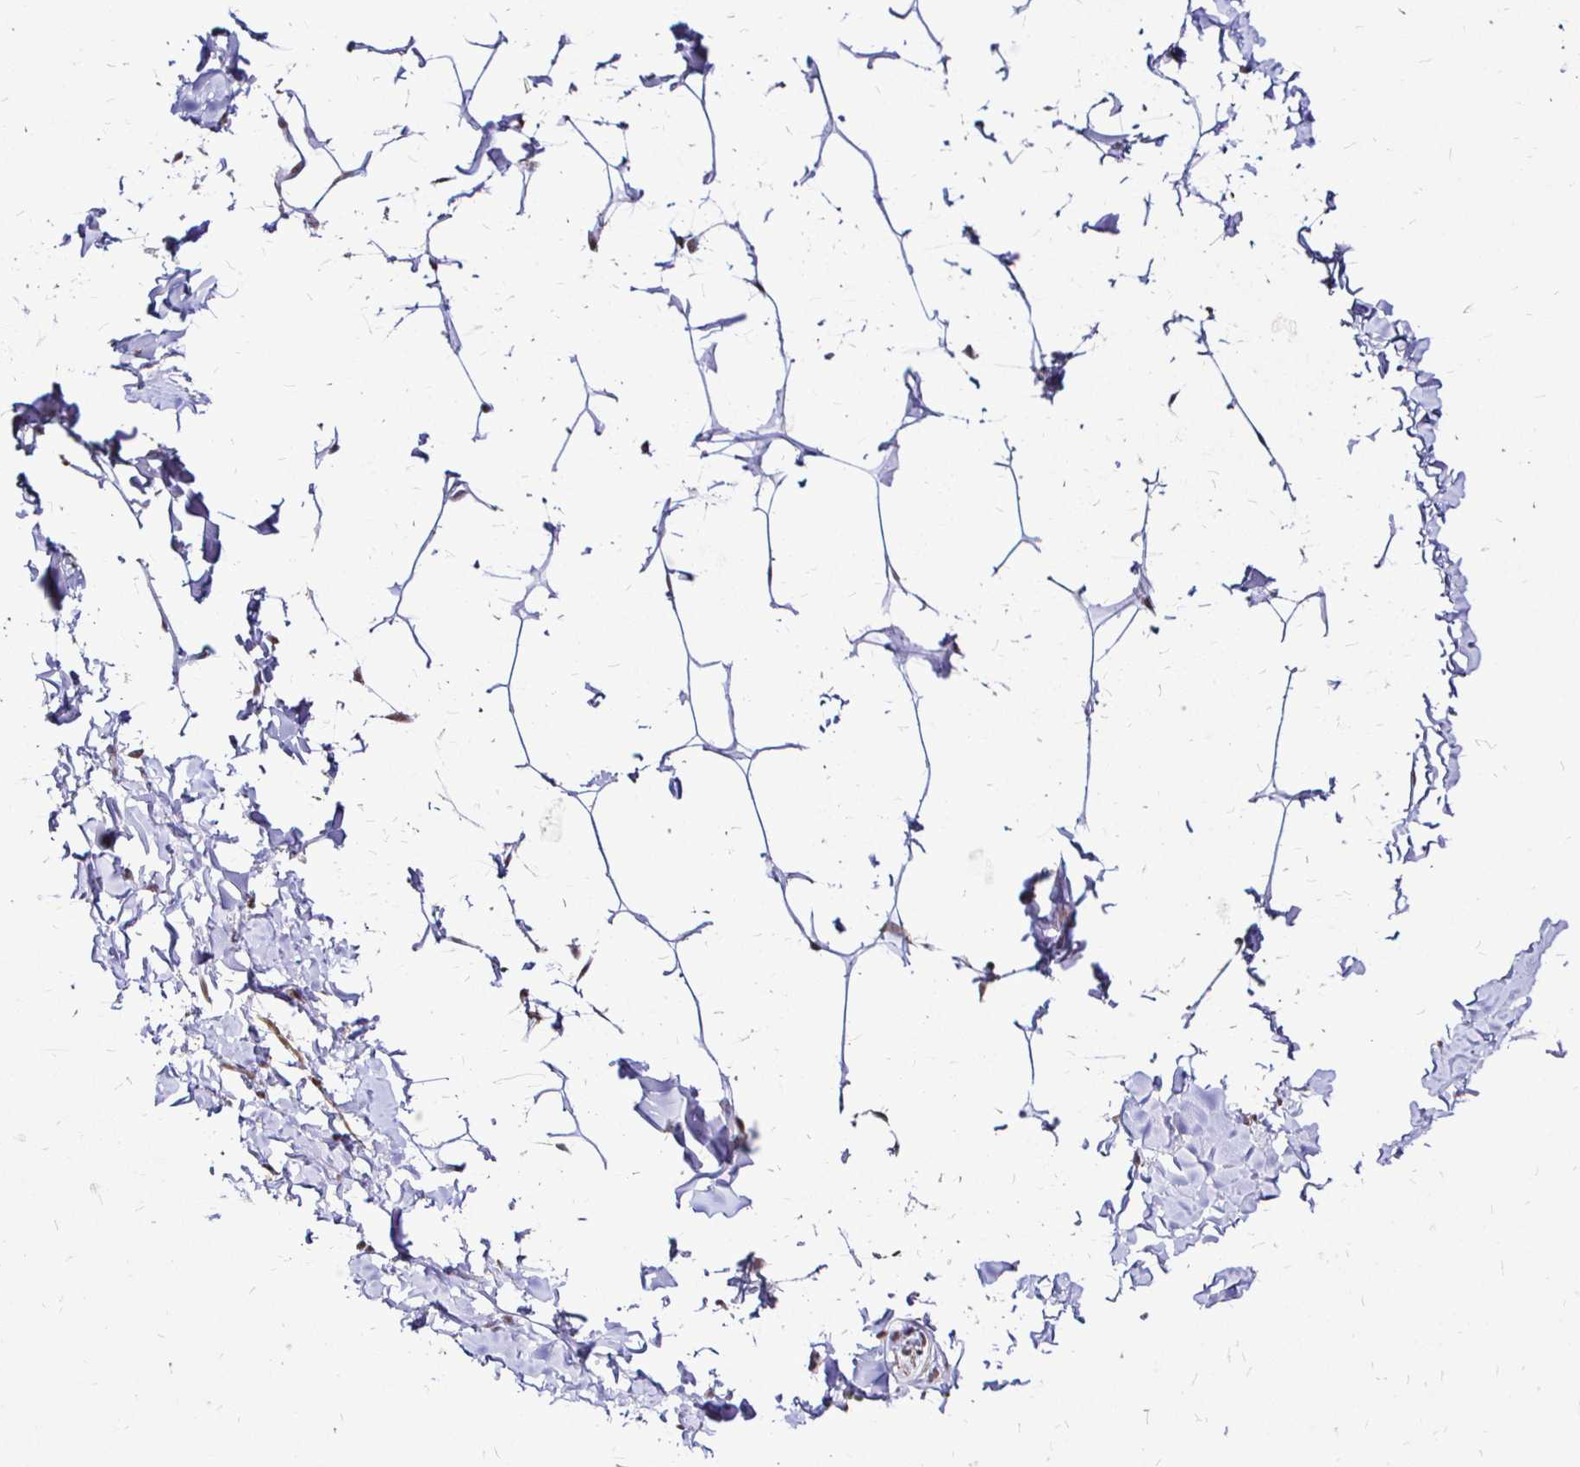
{"staining": {"intensity": "moderate", "quantity": "25%-75%", "location": "nuclear"}, "tissue": "adipose tissue", "cell_type": "Adipocytes", "image_type": "normal", "snomed": [{"axis": "morphology", "description": "Normal tissue, NOS"}, {"axis": "topography", "description": "Soft tissue"}, {"axis": "topography", "description": "Adipose tissue"}, {"axis": "topography", "description": "Vascular tissue"}, {"axis": "topography", "description": "Peripheral nerve tissue"}], "caption": "About 25%-75% of adipocytes in unremarkable human adipose tissue reveal moderate nuclear protein expression as visualized by brown immunohistochemical staining.", "gene": "SIN3A", "patient": {"sex": "male", "age": 29}}